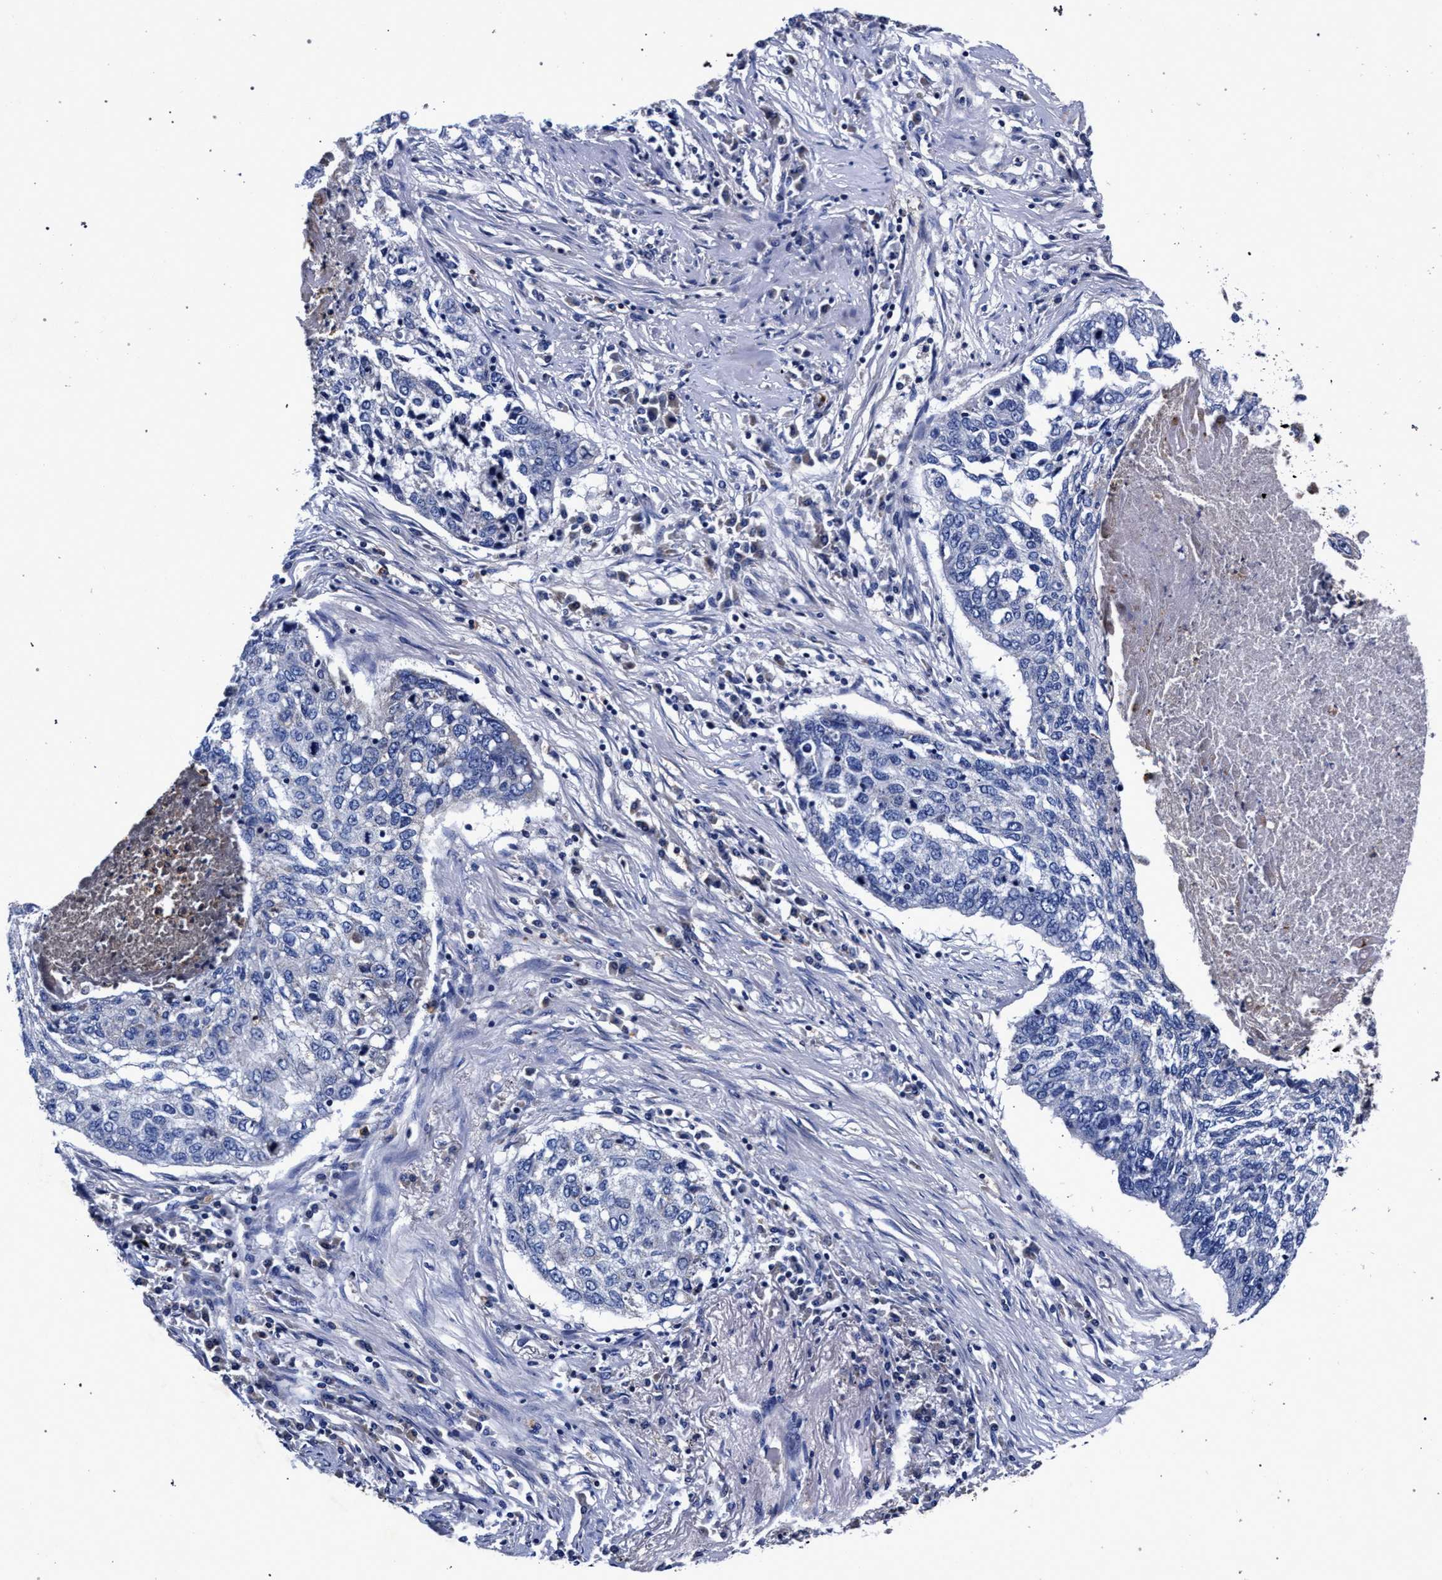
{"staining": {"intensity": "negative", "quantity": "none", "location": "none"}, "tissue": "lung cancer", "cell_type": "Tumor cells", "image_type": "cancer", "snomed": [{"axis": "morphology", "description": "Squamous cell carcinoma, NOS"}, {"axis": "topography", "description": "Lung"}], "caption": "DAB immunohistochemical staining of squamous cell carcinoma (lung) shows no significant positivity in tumor cells.", "gene": "HSD17B14", "patient": {"sex": "female", "age": 63}}